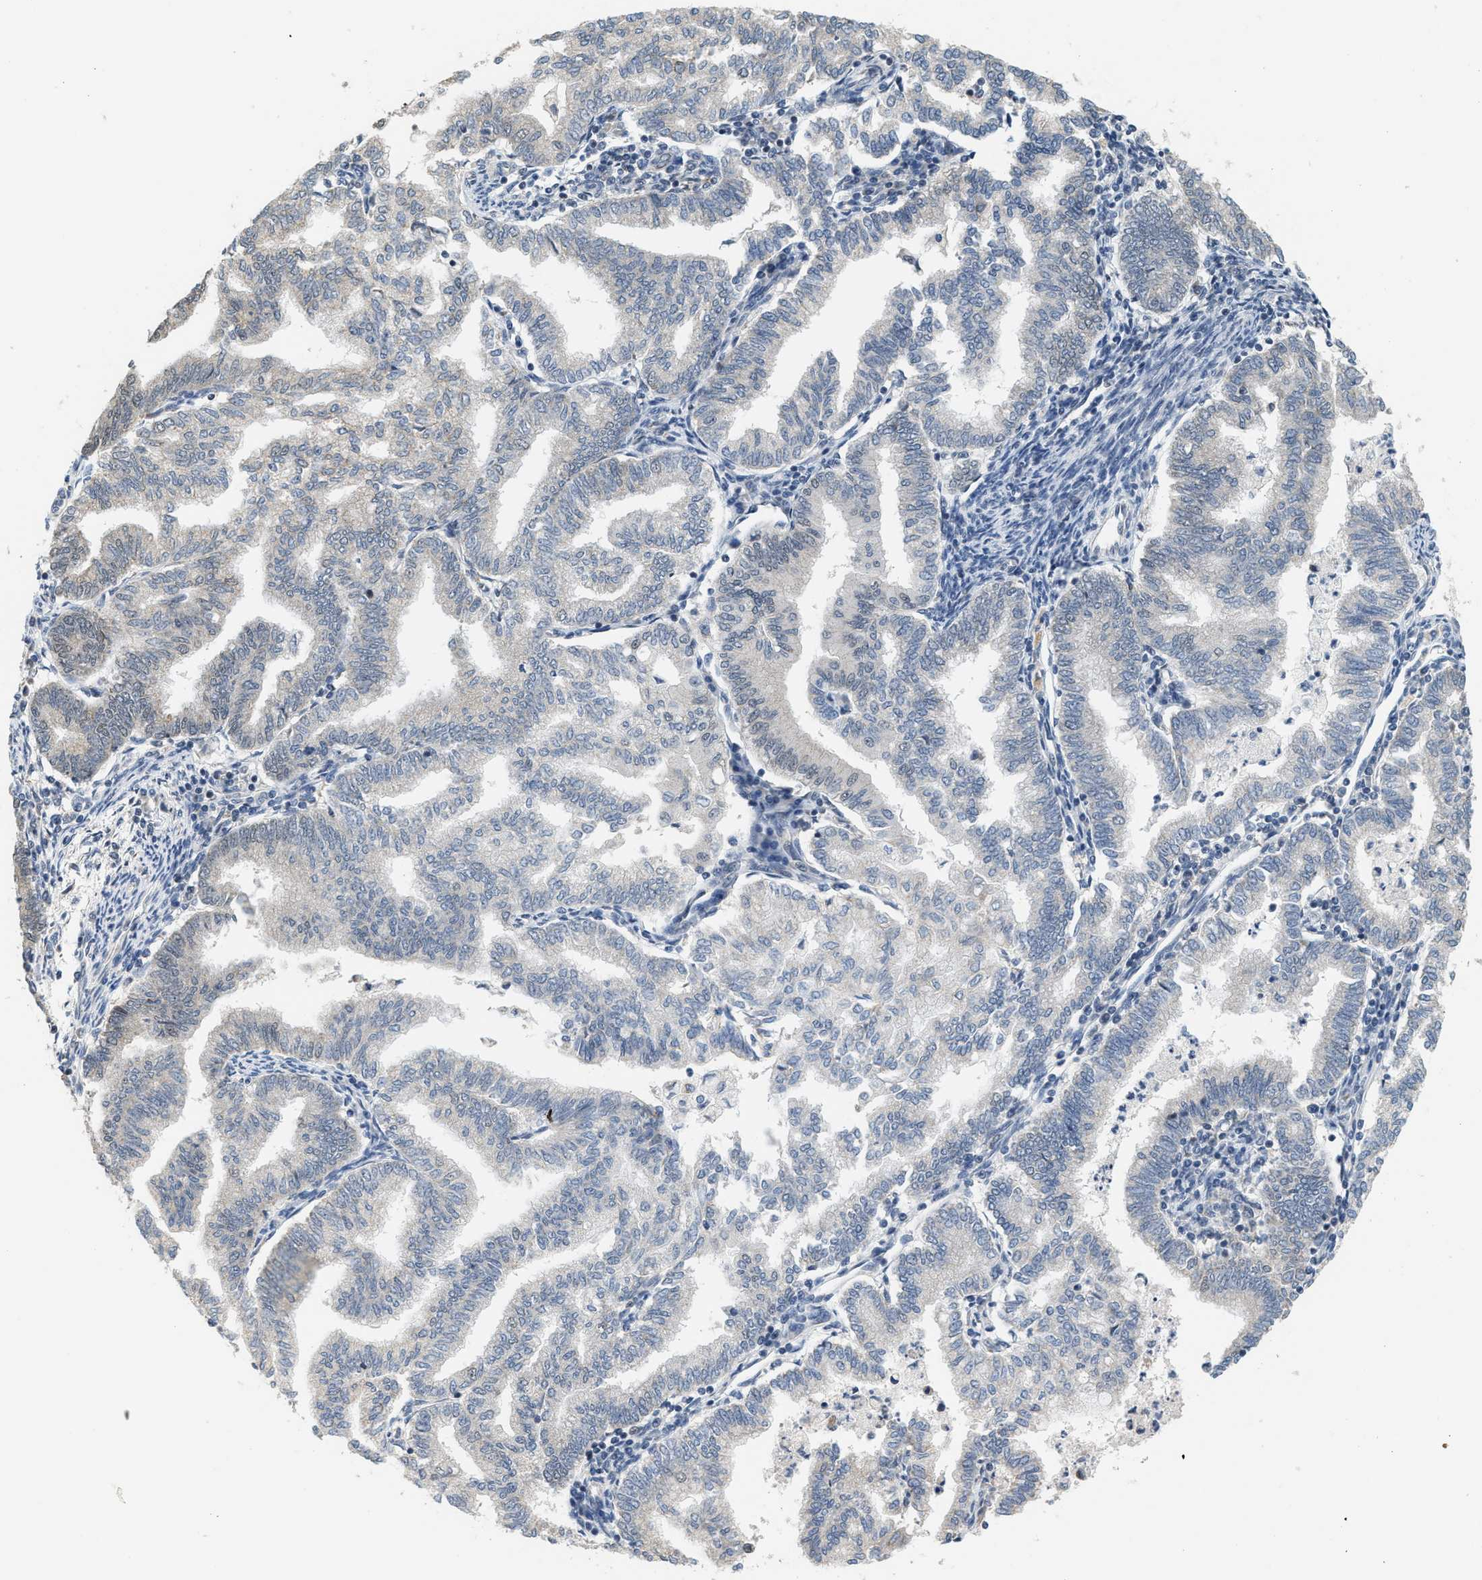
{"staining": {"intensity": "negative", "quantity": "none", "location": "none"}, "tissue": "endometrial cancer", "cell_type": "Tumor cells", "image_type": "cancer", "snomed": [{"axis": "morphology", "description": "Polyp, NOS"}, {"axis": "morphology", "description": "Adenocarcinoma, NOS"}, {"axis": "morphology", "description": "Adenoma, NOS"}, {"axis": "topography", "description": "Endometrium"}], "caption": "Immunohistochemistry histopathology image of endometrial cancer stained for a protein (brown), which displays no staining in tumor cells.", "gene": "GIGYF1", "patient": {"sex": "female", "age": 79}}